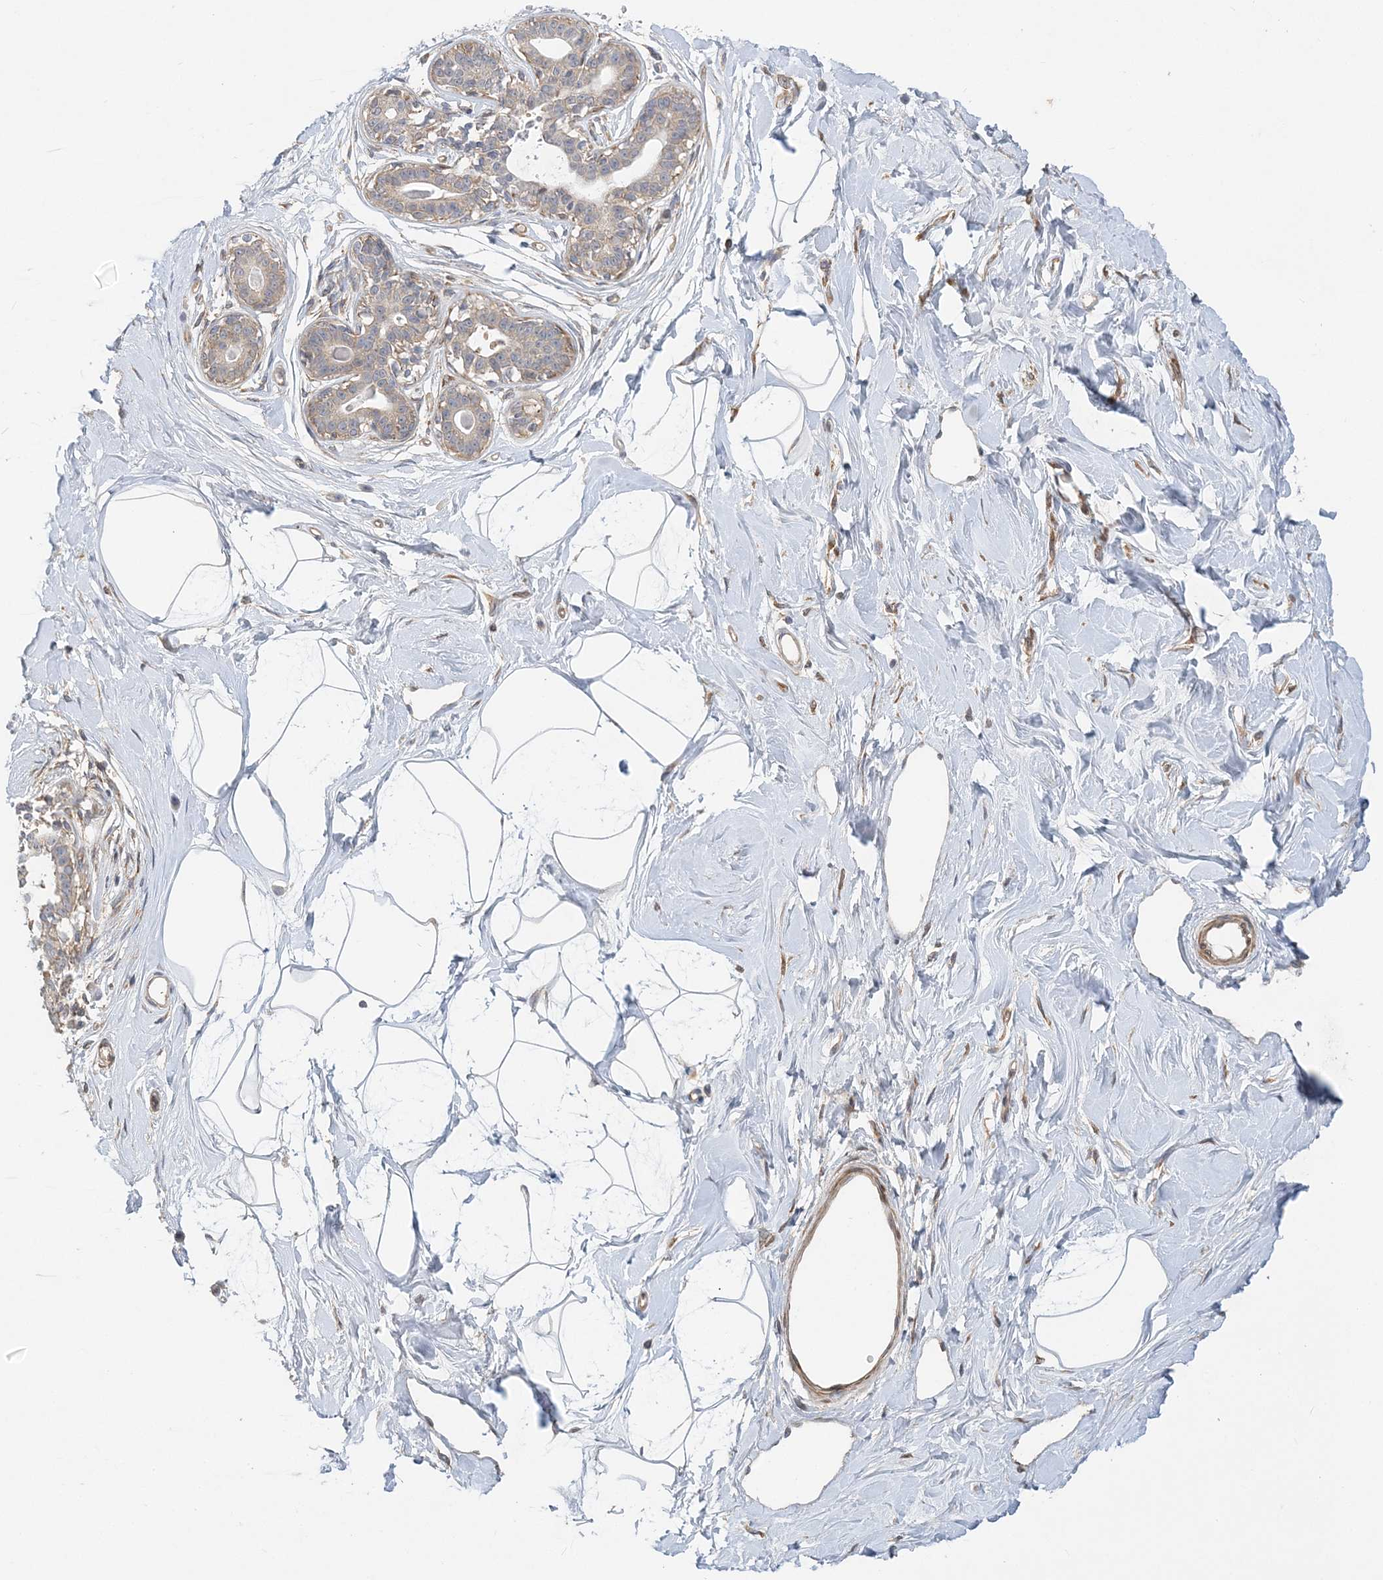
{"staining": {"intensity": "negative", "quantity": "none", "location": "none"}, "tissue": "breast", "cell_type": "Adipocytes", "image_type": "normal", "snomed": [{"axis": "morphology", "description": "Normal tissue, NOS"}, {"axis": "topography", "description": "Breast"}], "caption": "The immunohistochemistry image has no significant staining in adipocytes of breast.", "gene": "MAP4K5", "patient": {"sex": "female", "age": 45}}